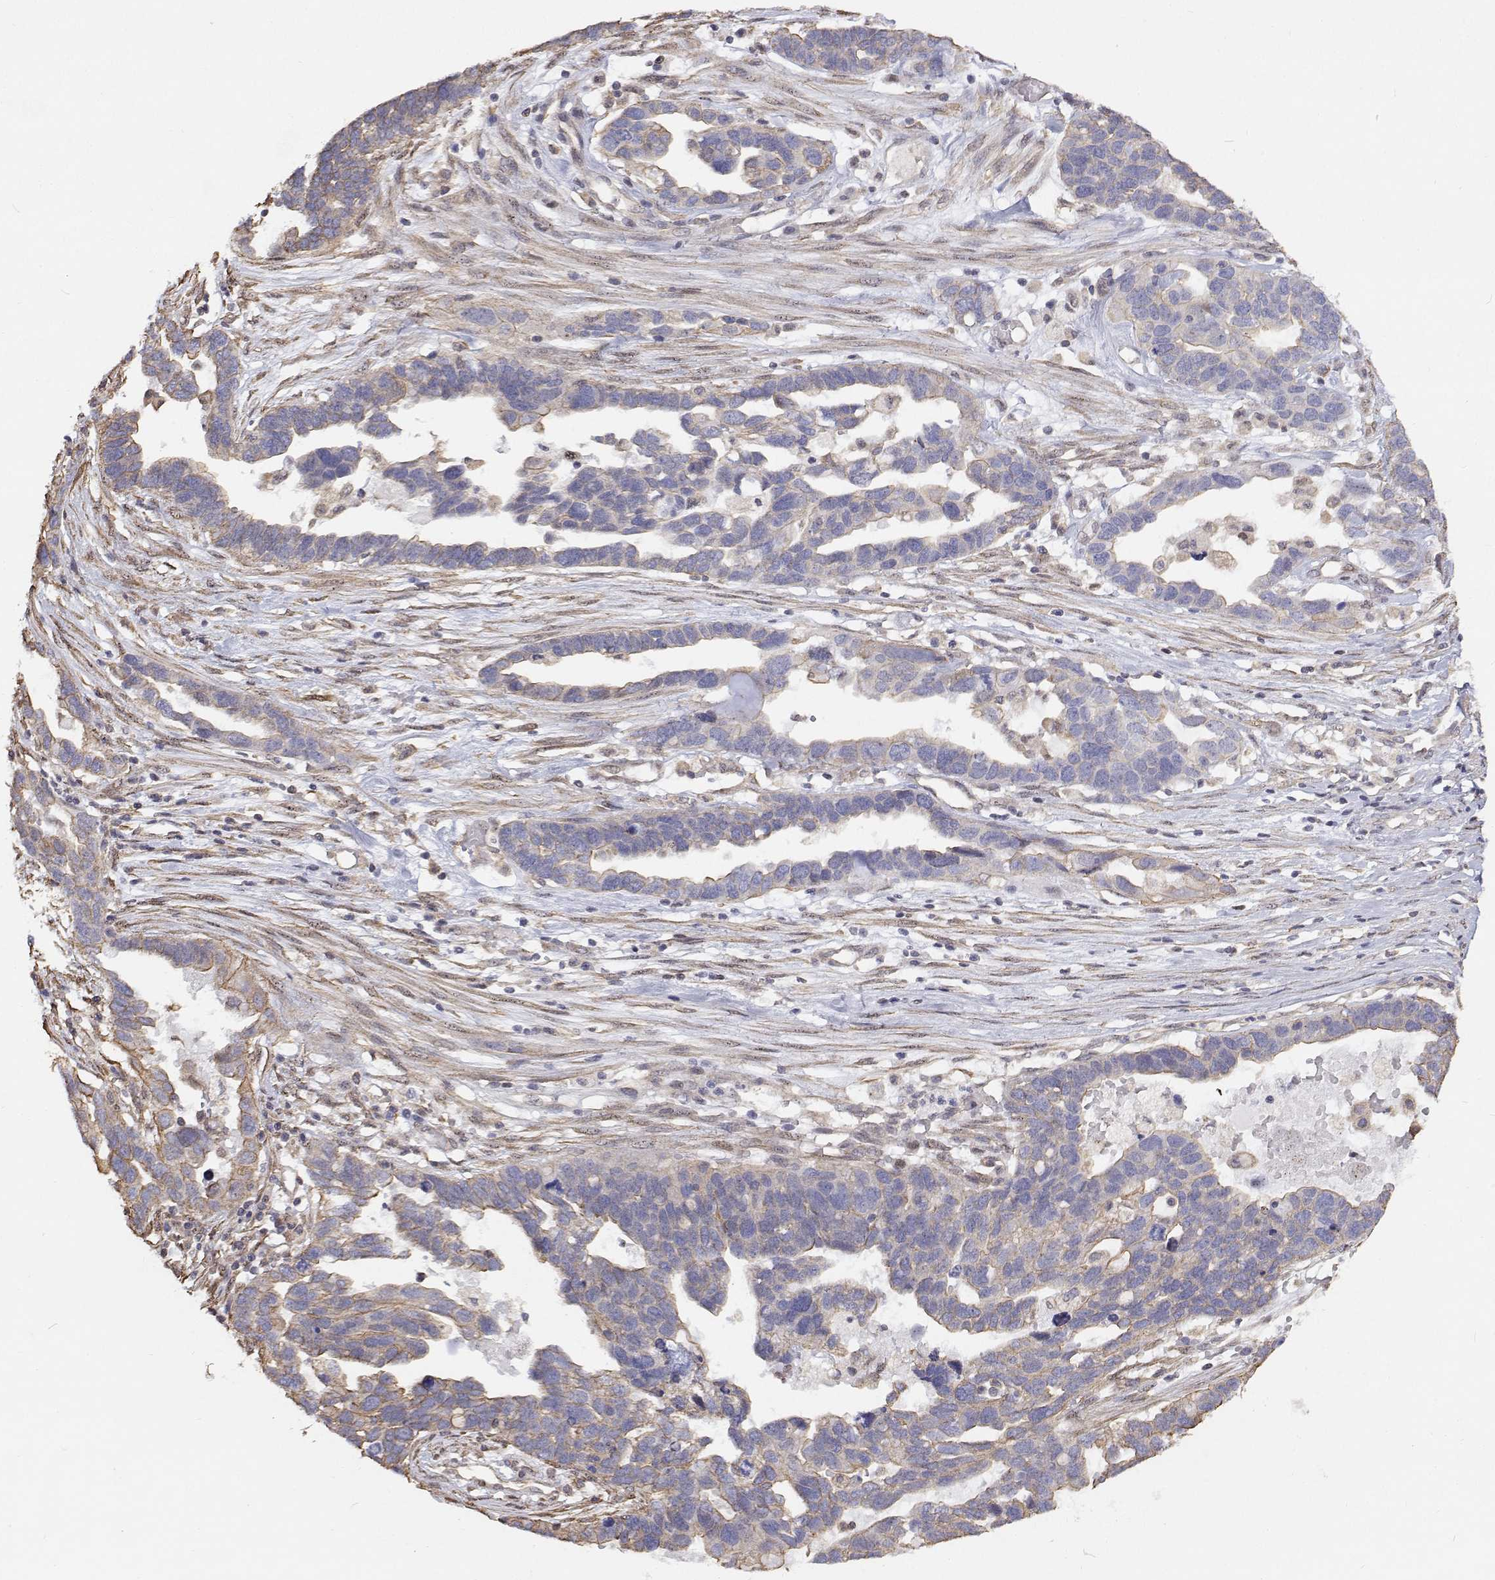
{"staining": {"intensity": "weak", "quantity": "<25%", "location": "cytoplasmic/membranous"}, "tissue": "ovarian cancer", "cell_type": "Tumor cells", "image_type": "cancer", "snomed": [{"axis": "morphology", "description": "Cystadenocarcinoma, serous, NOS"}, {"axis": "topography", "description": "Ovary"}], "caption": "Protein analysis of serous cystadenocarcinoma (ovarian) displays no significant positivity in tumor cells. The staining was performed using DAB to visualize the protein expression in brown, while the nuclei were stained in blue with hematoxylin (Magnification: 20x).", "gene": "GSDMA", "patient": {"sex": "female", "age": 54}}